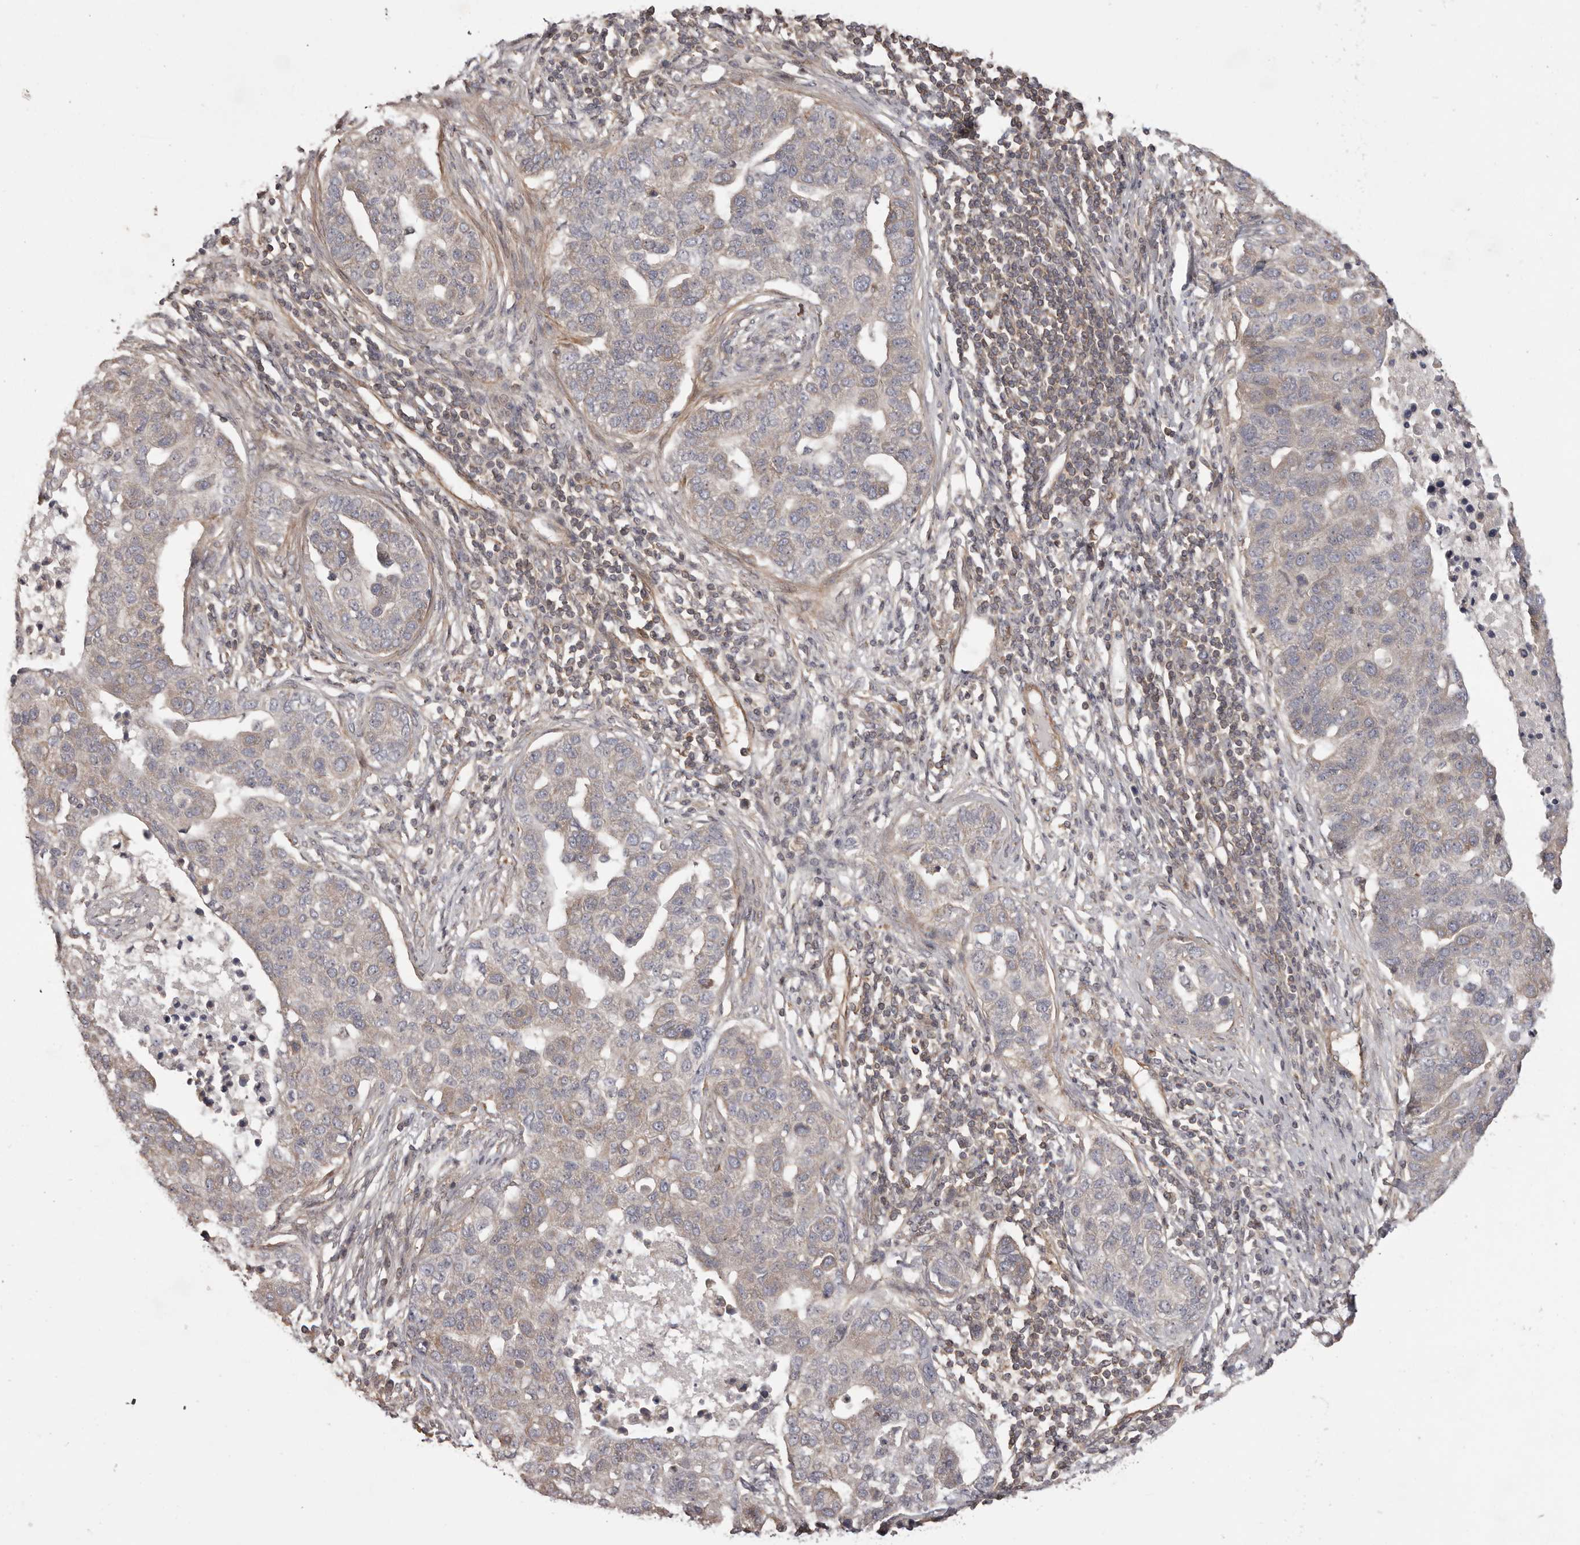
{"staining": {"intensity": "negative", "quantity": "none", "location": "none"}, "tissue": "pancreatic cancer", "cell_type": "Tumor cells", "image_type": "cancer", "snomed": [{"axis": "morphology", "description": "Adenocarcinoma, NOS"}, {"axis": "topography", "description": "Pancreas"}], "caption": "Human pancreatic adenocarcinoma stained for a protein using IHC displays no expression in tumor cells.", "gene": "NFKBIA", "patient": {"sex": "female", "age": 61}}